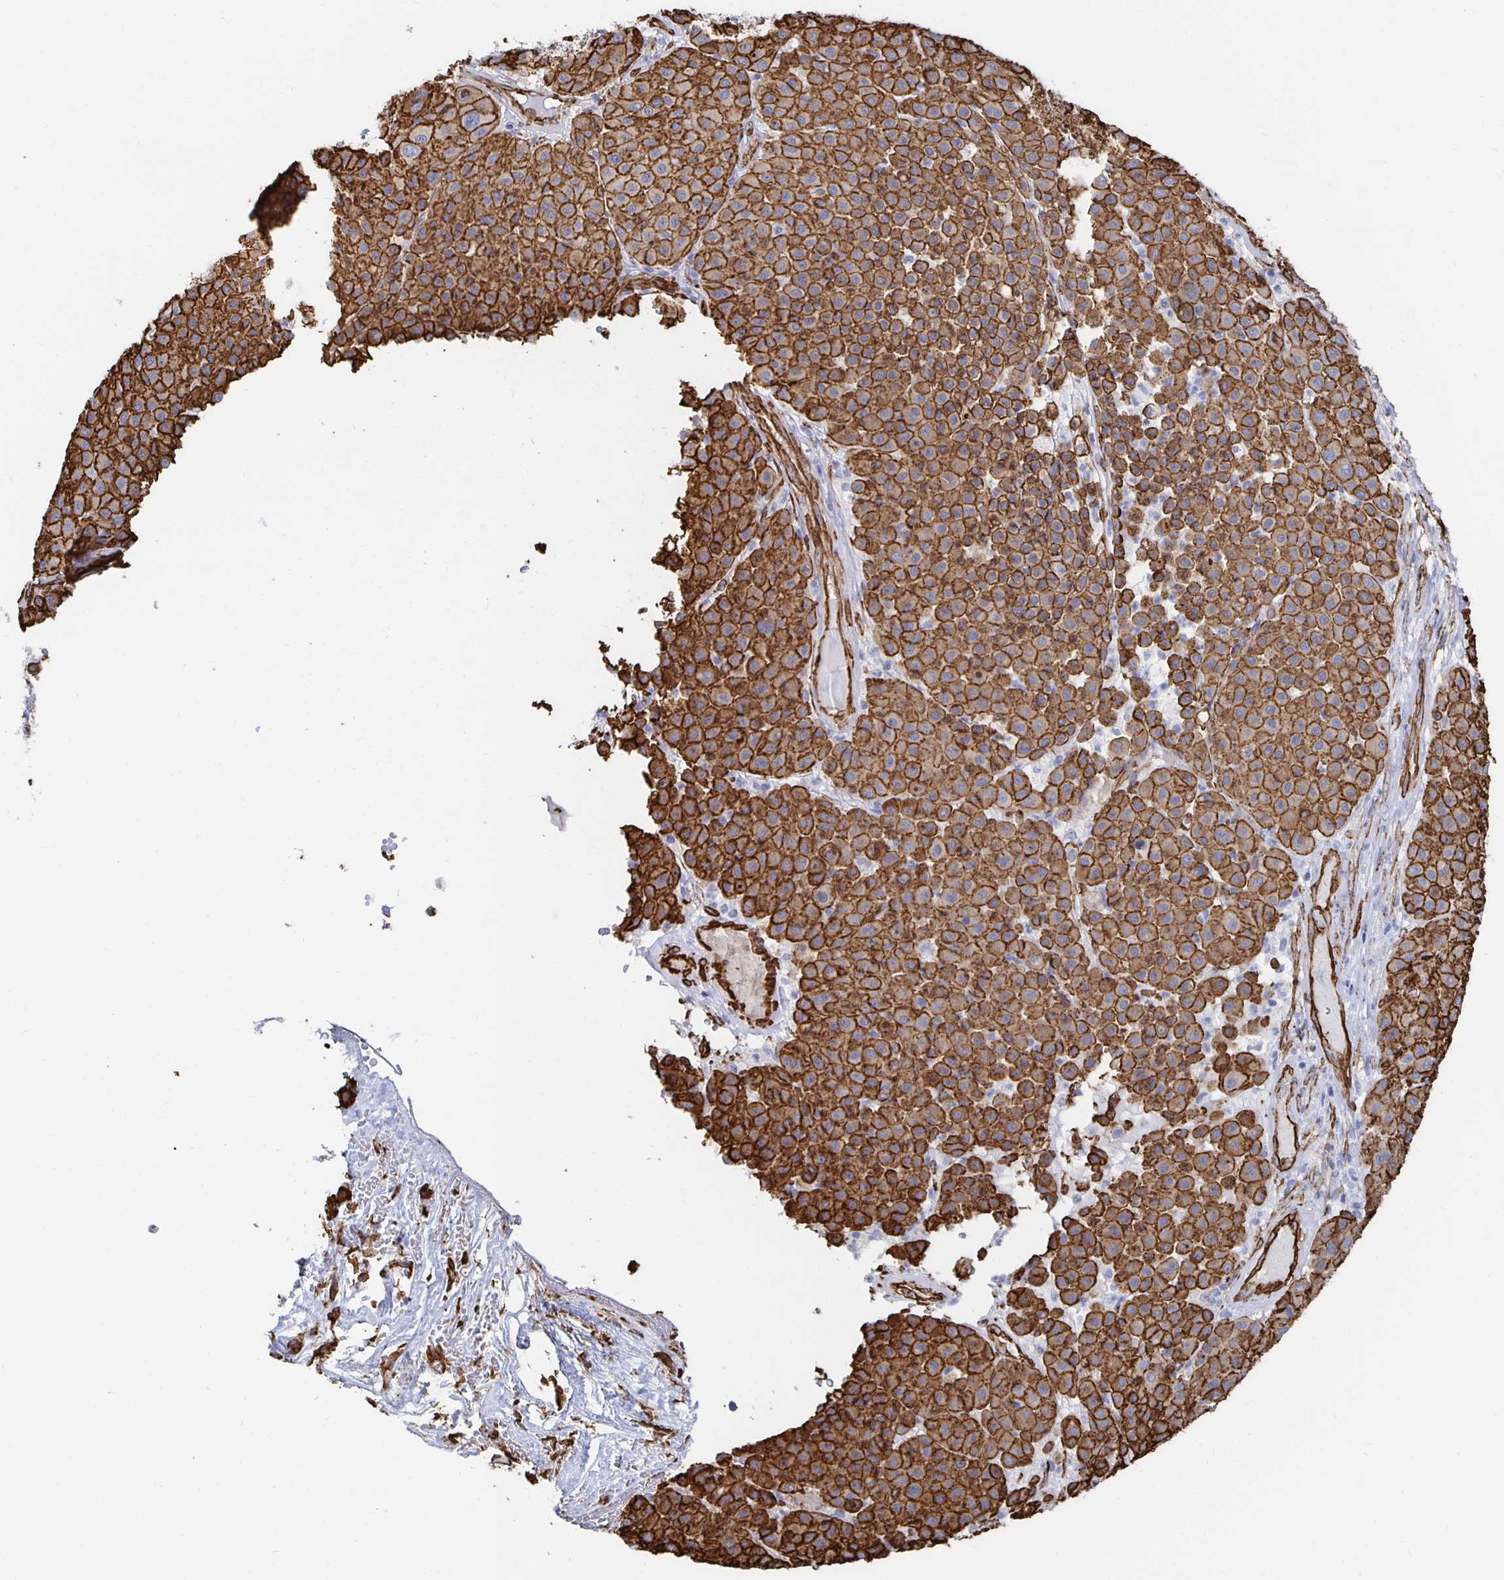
{"staining": {"intensity": "moderate", "quantity": ">75%", "location": "cytoplasmic/membranous"}, "tissue": "melanoma", "cell_type": "Tumor cells", "image_type": "cancer", "snomed": [{"axis": "morphology", "description": "Malignant melanoma, Metastatic site"}, {"axis": "topography", "description": "Smooth muscle"}], "caption": "Moderate cytoplasmic/membranous expression for a protein is seen in about >75% of tumor cells of malignant melanoma (metastatic site) using immunohistochemistry.", "gene": "VIPR2", "patient": {"sex": "male", "age": 41}}